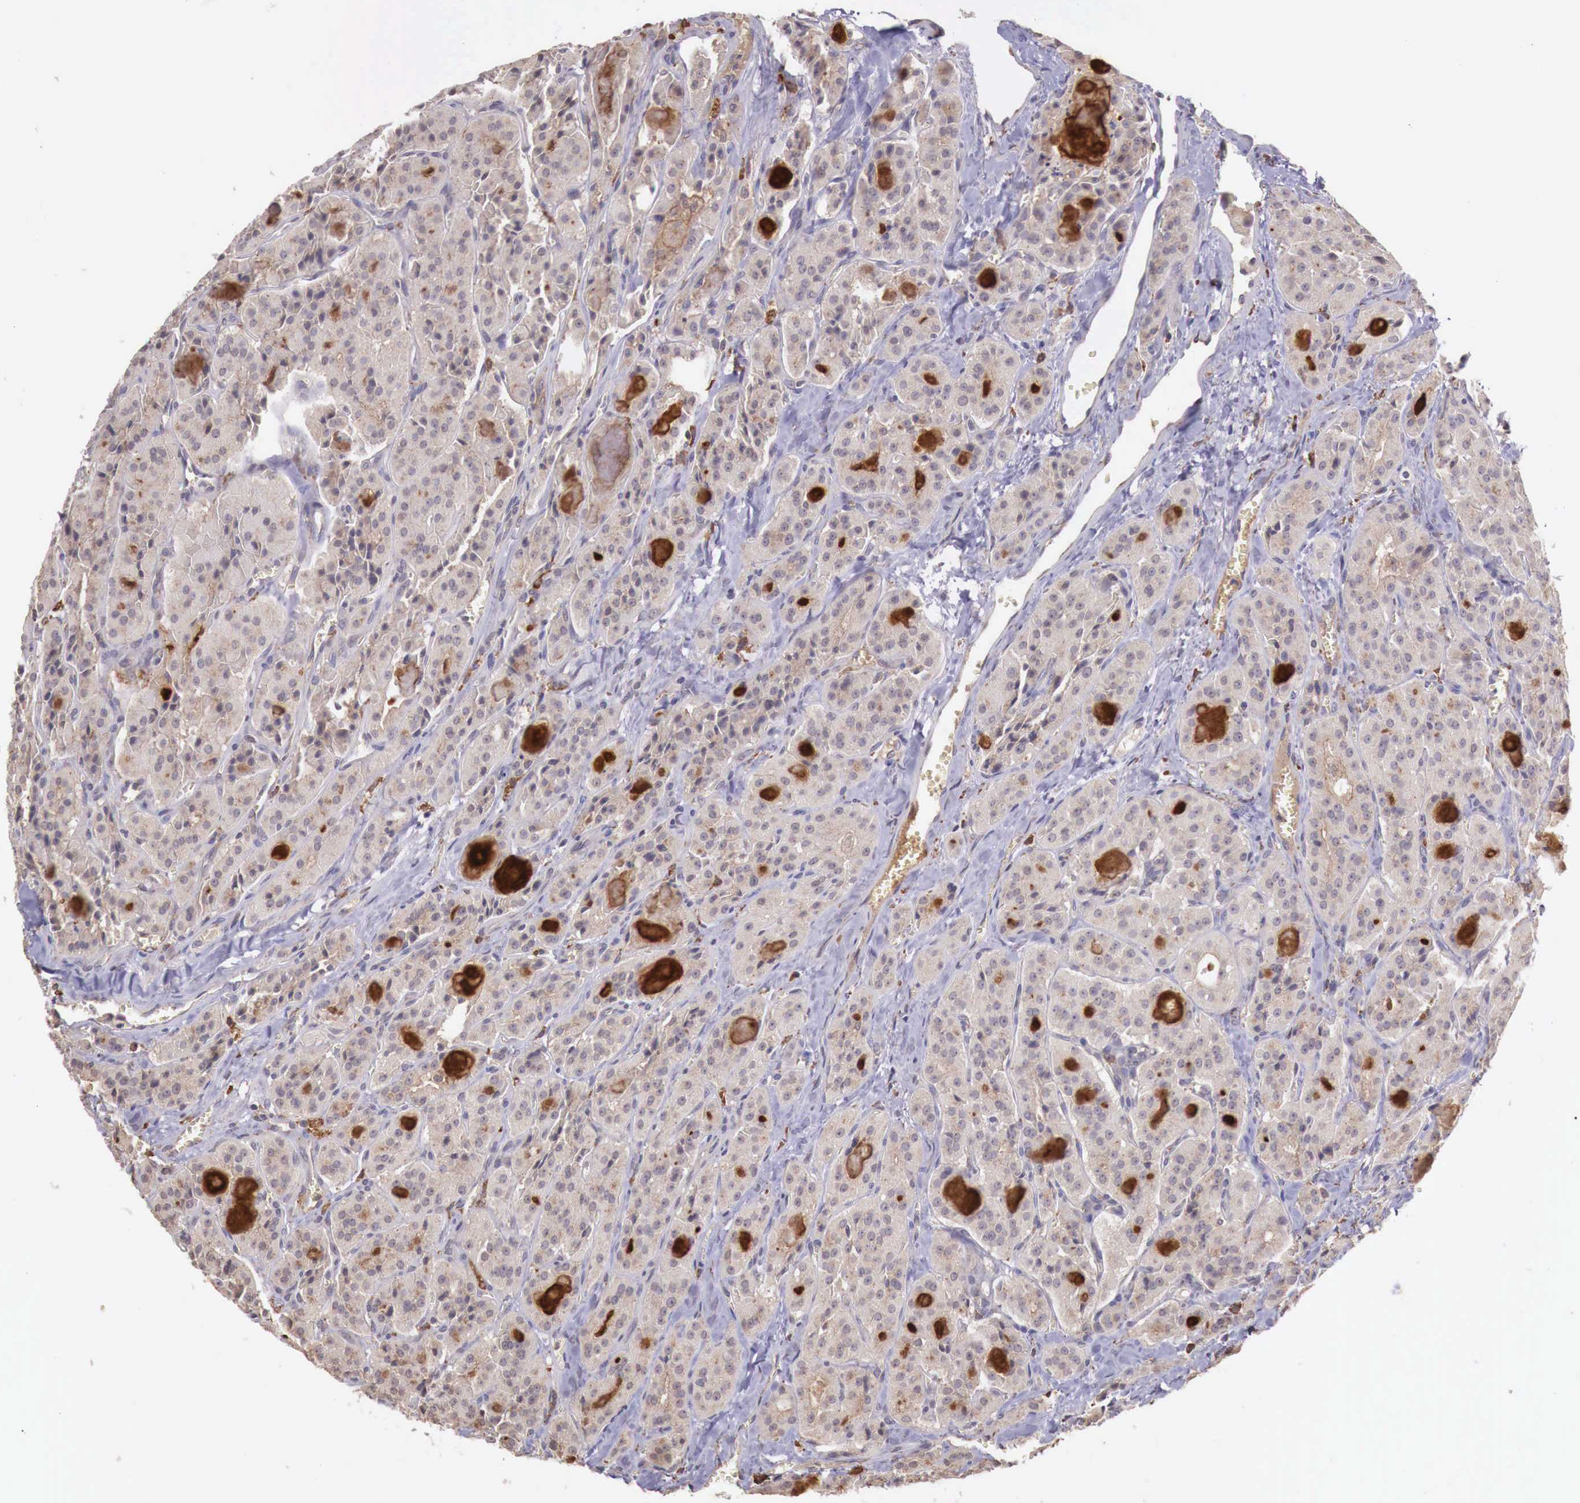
{"staining": {"intensity": "weak", "quantity": ">75%", "location": "cytoplasmic/membranous"}, "tissue": "thyroid cancer", "cell_type": "Tumor cells", "image_type": "cancer", "snomed": [{"axis": "morphology", "description": "Carcinoma, NOS"}, {"axis": "topography", "description": "Thyroid gland"}], "caption": "An immunohistochemistry photomicrograph of tumor tissue is shown. Protein staining in brown labels weak cytoplasmic/membranous positivity in carcinoma (thyroid) within tumor cells.", "gene": "CHRDL1", "patient": {"sex": "male", "age": 76}}